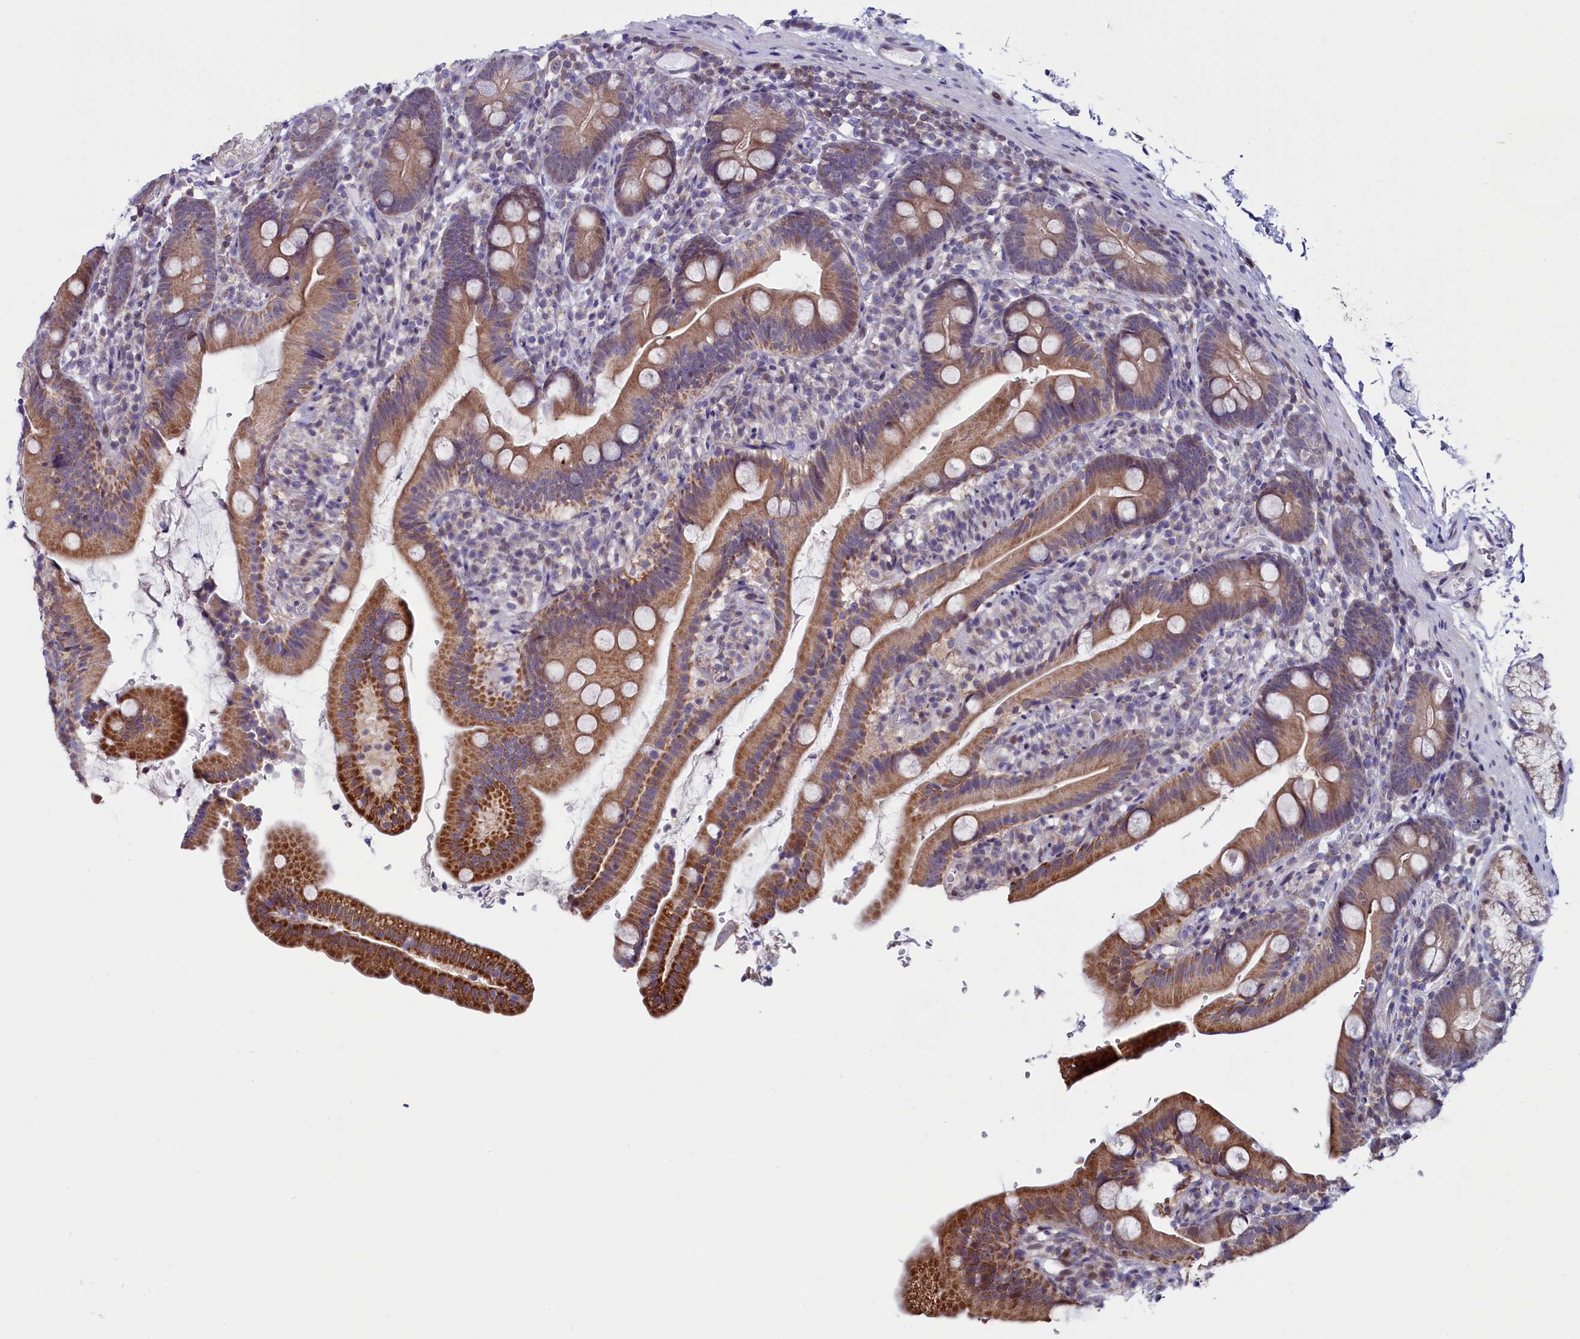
{"staining": {"intensity": "moderate", "quantity": ">75%", "location": "cytoplasmic/membranous"}, "tissue": "duodenum", "cell_type": "Glandular cells", "image_type": "normal", "snomed": [{"axis": "morphology", "description": "Normal tissue, NOS"}, {"axis": "topography", "description": "Duodenum"}], "caption": "Duodenum stained with DAB (3,3'-diaminobenzidine) IHC reveals medium levels of moderate cytoplasmic/membranous staining in approximately >75% of glandular cells.", "gene": "CIAPIN1", "patient": {"sex": "female", "age": 67}}